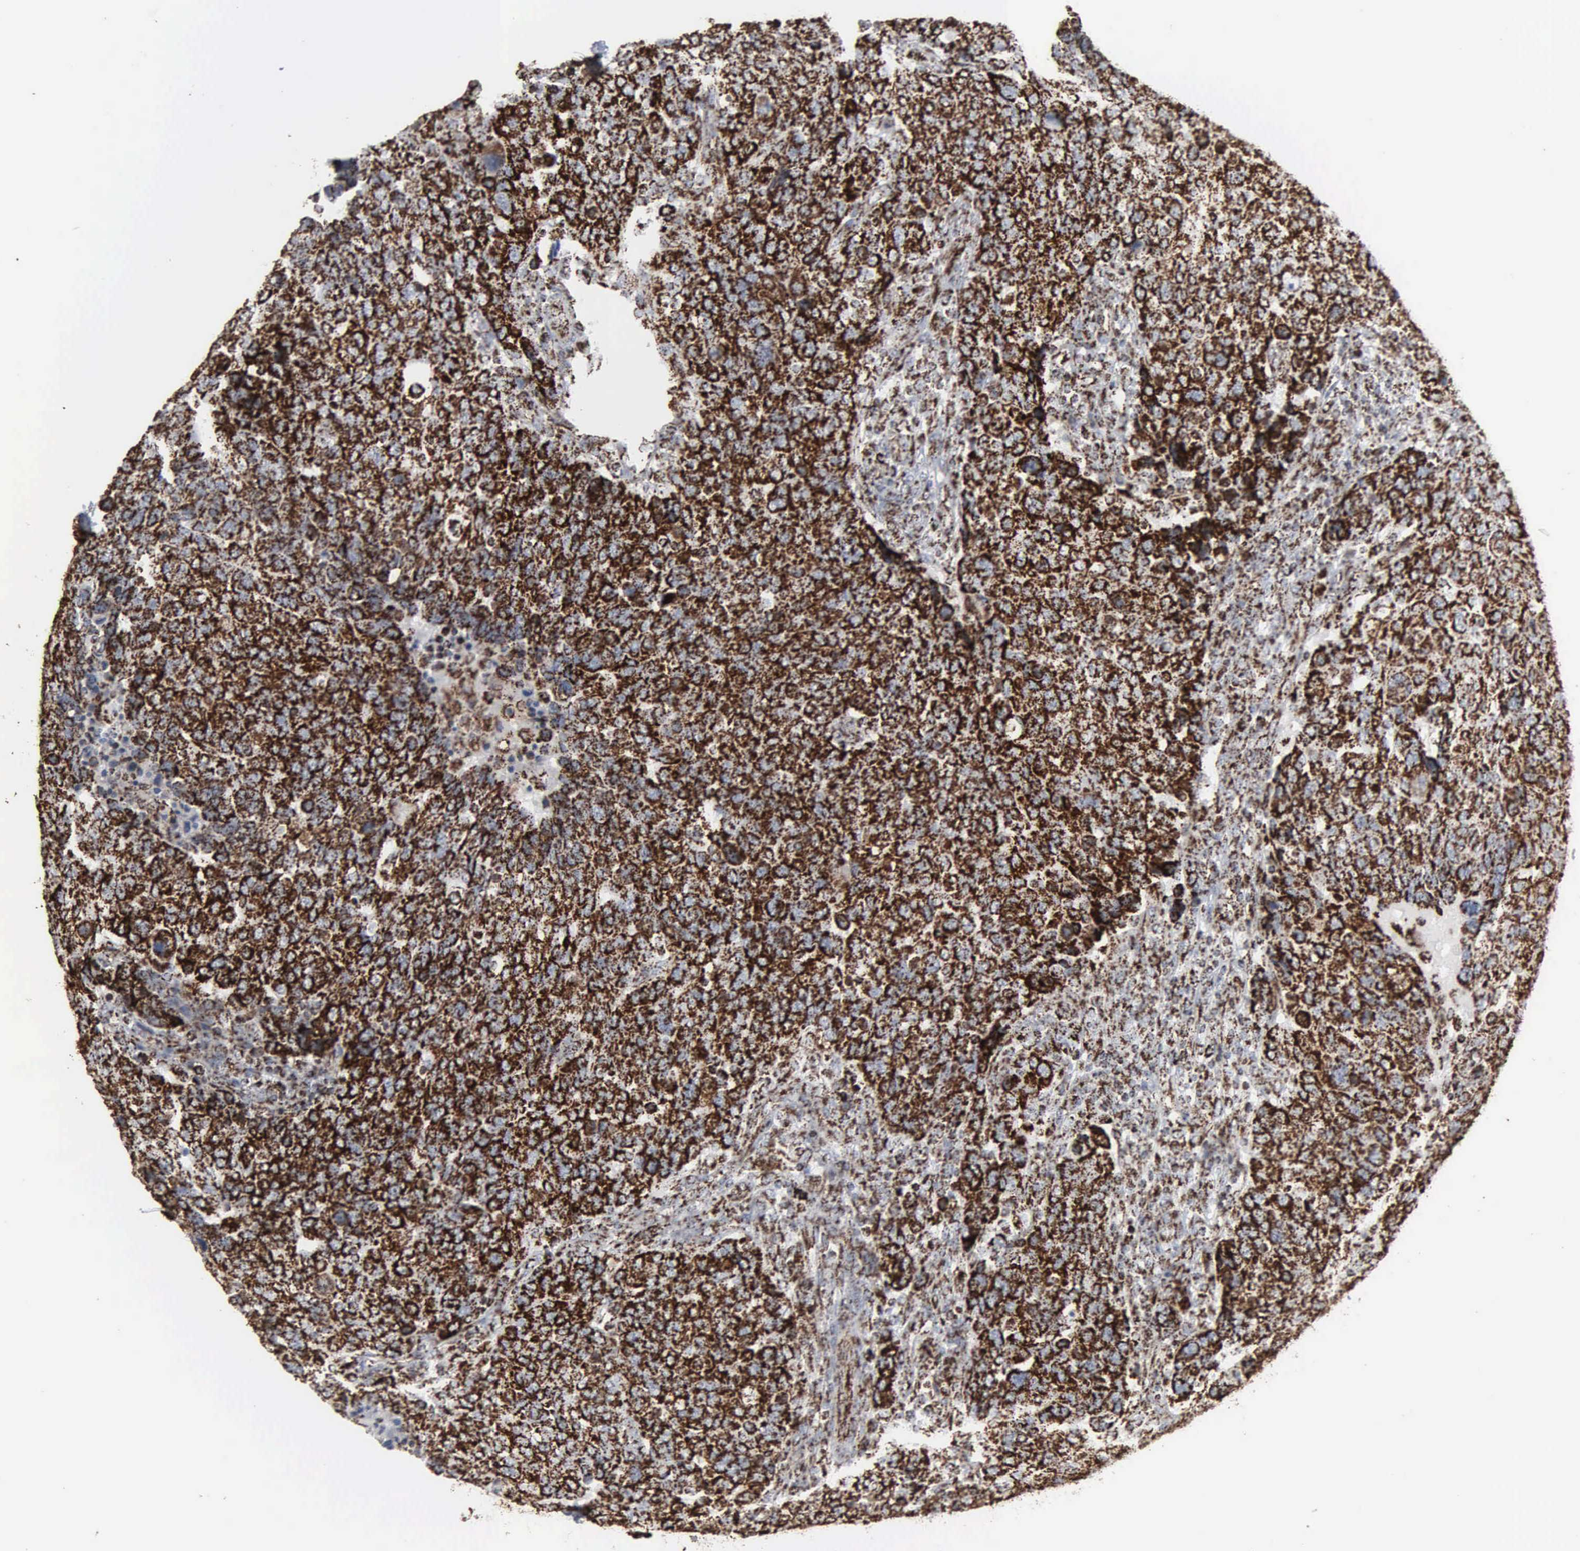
{"staining": {"intensity": "strong", "quantity": ">75%", "location": "cytoplasmic/membranous"}, "tissue": "breast cancer", "cell_type": "Tumor cells", "image_type": "cancer", "snomed": [{"axis": "morphology", "description": "Duct carcinoma"}, {"axis": "topography", "description": "Breast"}], "caption": "Intraductal carcinoma (breast) was stained to show a protein in brown. There is high levels of strong cytoplasmic/membranous positivity in approximately >75% of tumor cells.", "gene": "HSPA9", "patient": {"sex": "female", "age": 37}}